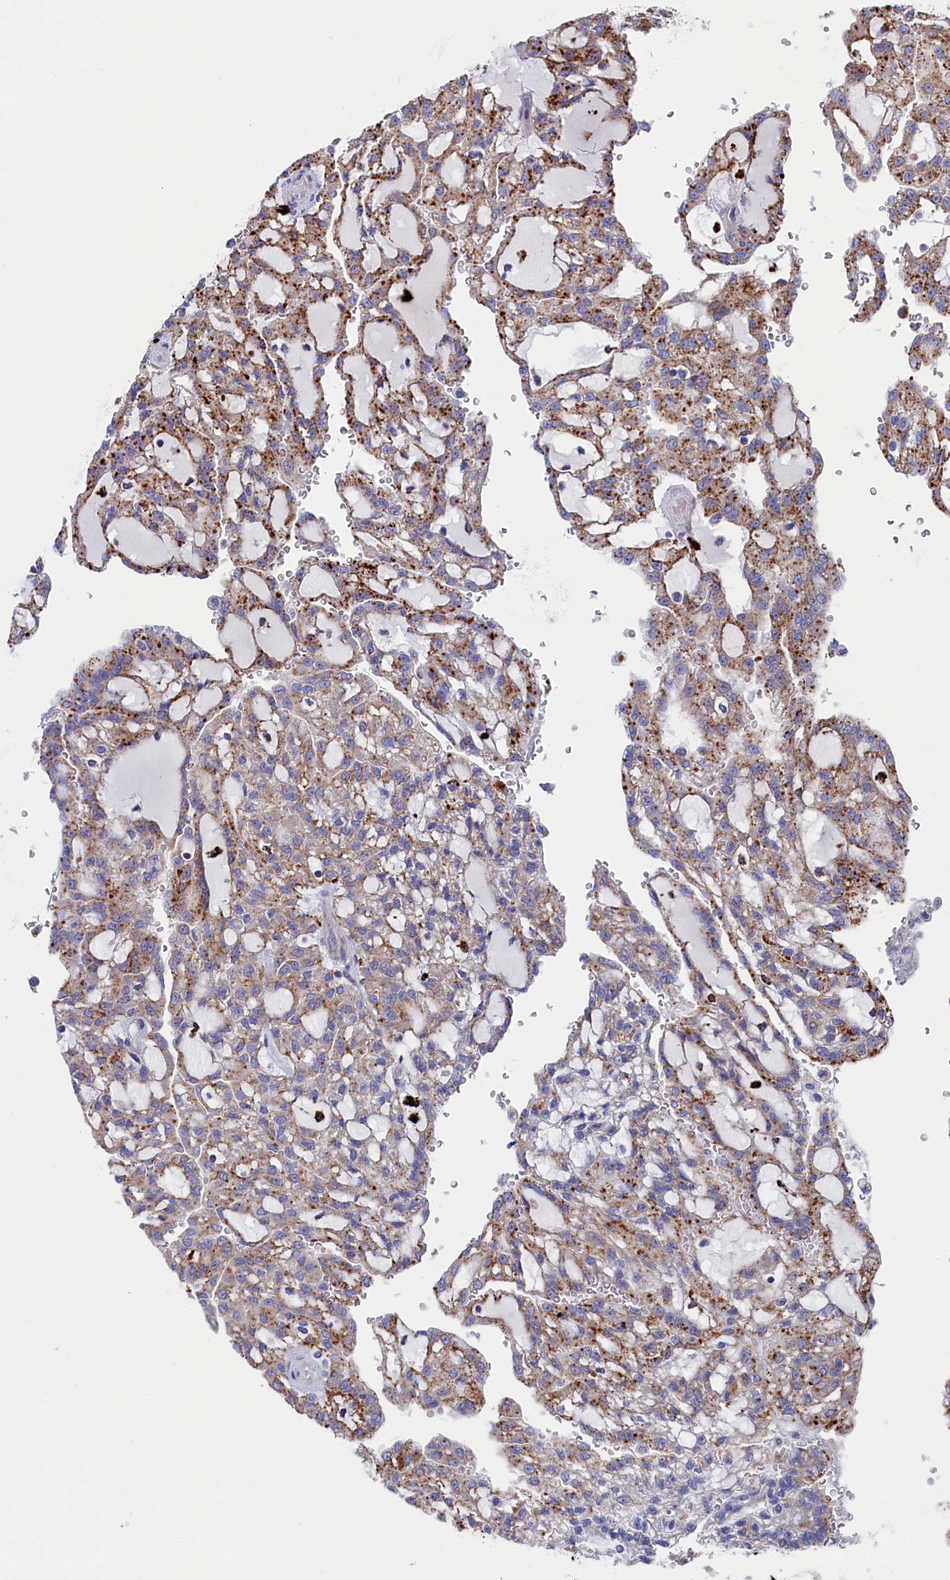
{"staining": {"intensity": "moderate", "quantity": ">75%", "location": "cytoplasmic/membranous"}, "tissue": "renal cancer", "cell_type": "Tumor cells", "image_type": "cancer", "snomed": [{"axis": "morphology", "description": "Adenocarcinoma, NOS"}, {"axis": "topography", "description": "Kidney"}], "caption": "Human renal cancer stained with a brown dye shows moderate cytoplasmic/membranous positive expression in about >75% of tumor cells.", "gene": "NUDT7", "patient": {"sex": "male", "age": 63}}